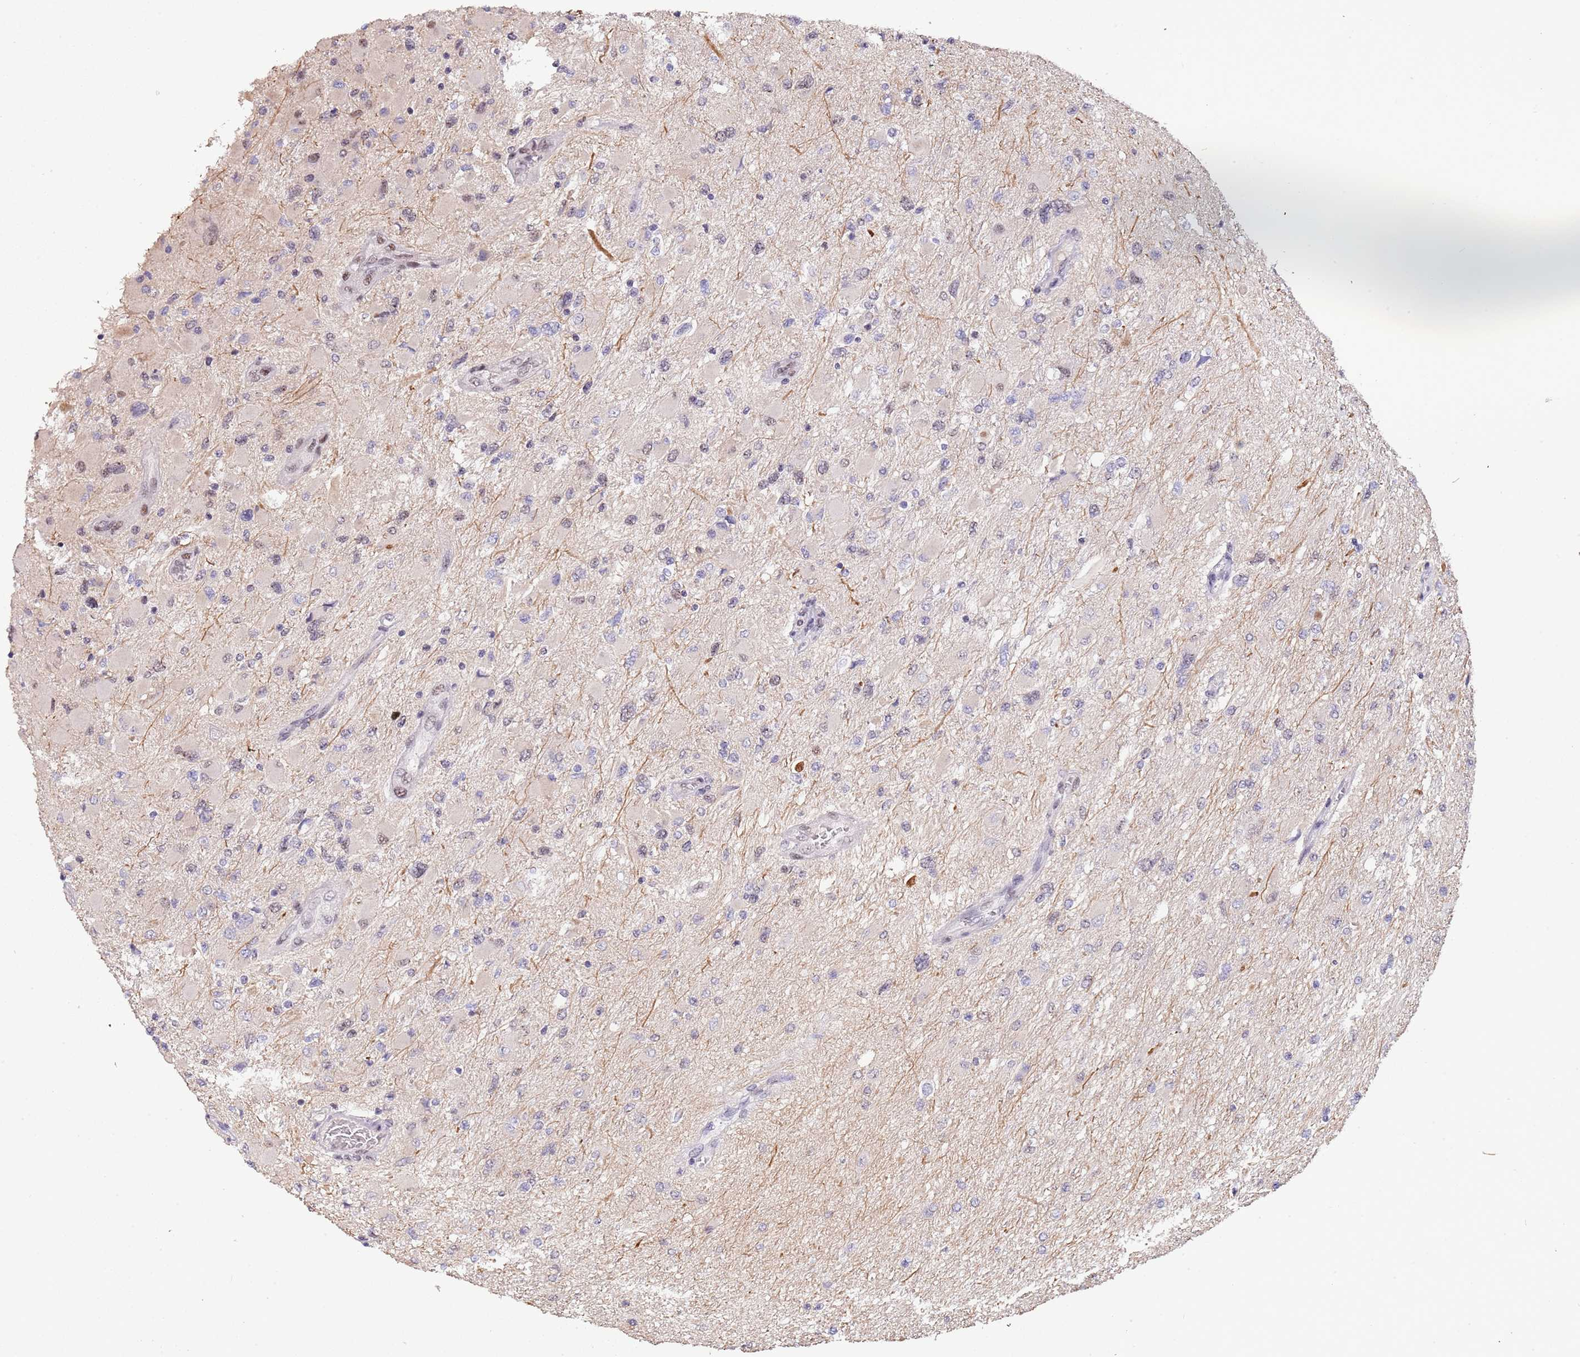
{"staining": {"intensity": "negative", "quantity": "none", "location": "none"}, "tissue": "glioma", "cell_type": "Tumor cells", "image_type": "cancer", "snomed": [{"axis": "morphology", "description": "Glioma, malignant, High grade"}, {"axis": "topography", "description": "Cerebral cortex"}], "caption": "Immunohistochemistry histopathology image of neoplastic tissue: human malignant glioma (high-grade) stained with DAB (3,3'-diaminobenzidine) exhibits no significant protein staining in tumor cells.", "gene": "CIZ1", "patient": {"sex": "female", "age": 36}}